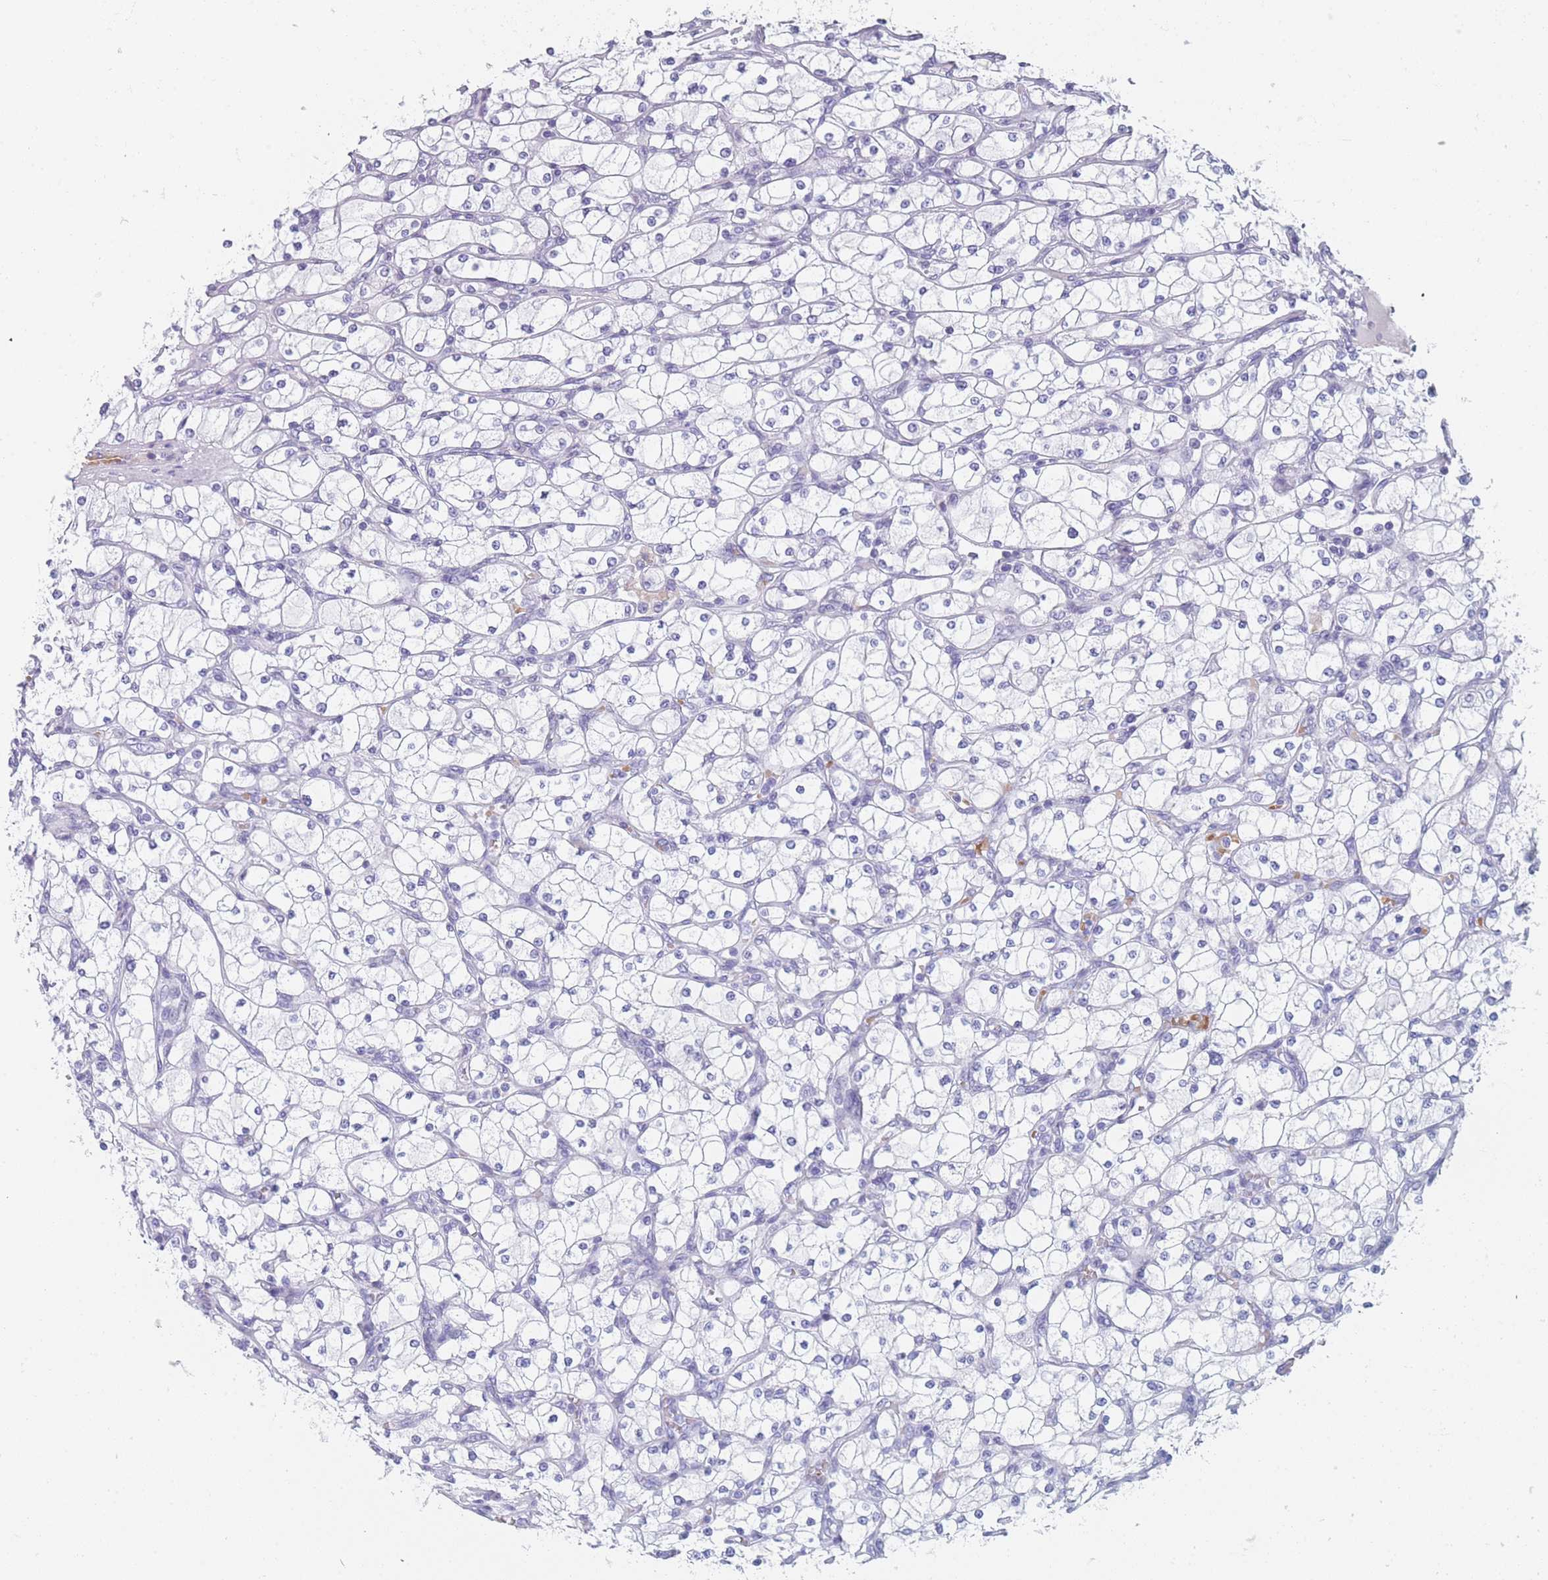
{"staining": {"intensity": "negative", "quantity": "none", "location": "none"}, "tissue": "renal cancer", "cell_type": "Tumor cells", "image_type": "cancer", "snomed": [{"axis": "morphology", "description": "Adenocarcinoma, NOS"}, {"axis": "topography", "description": "Kidney"}], "caption": "This is an immunohistochemistry (IHC) photomicrograph of human adenocarcinoma (renal). There is no expression in tumor cells.", "gene": "OR5D16", "patient": {"sex": "male", "age": 80}}